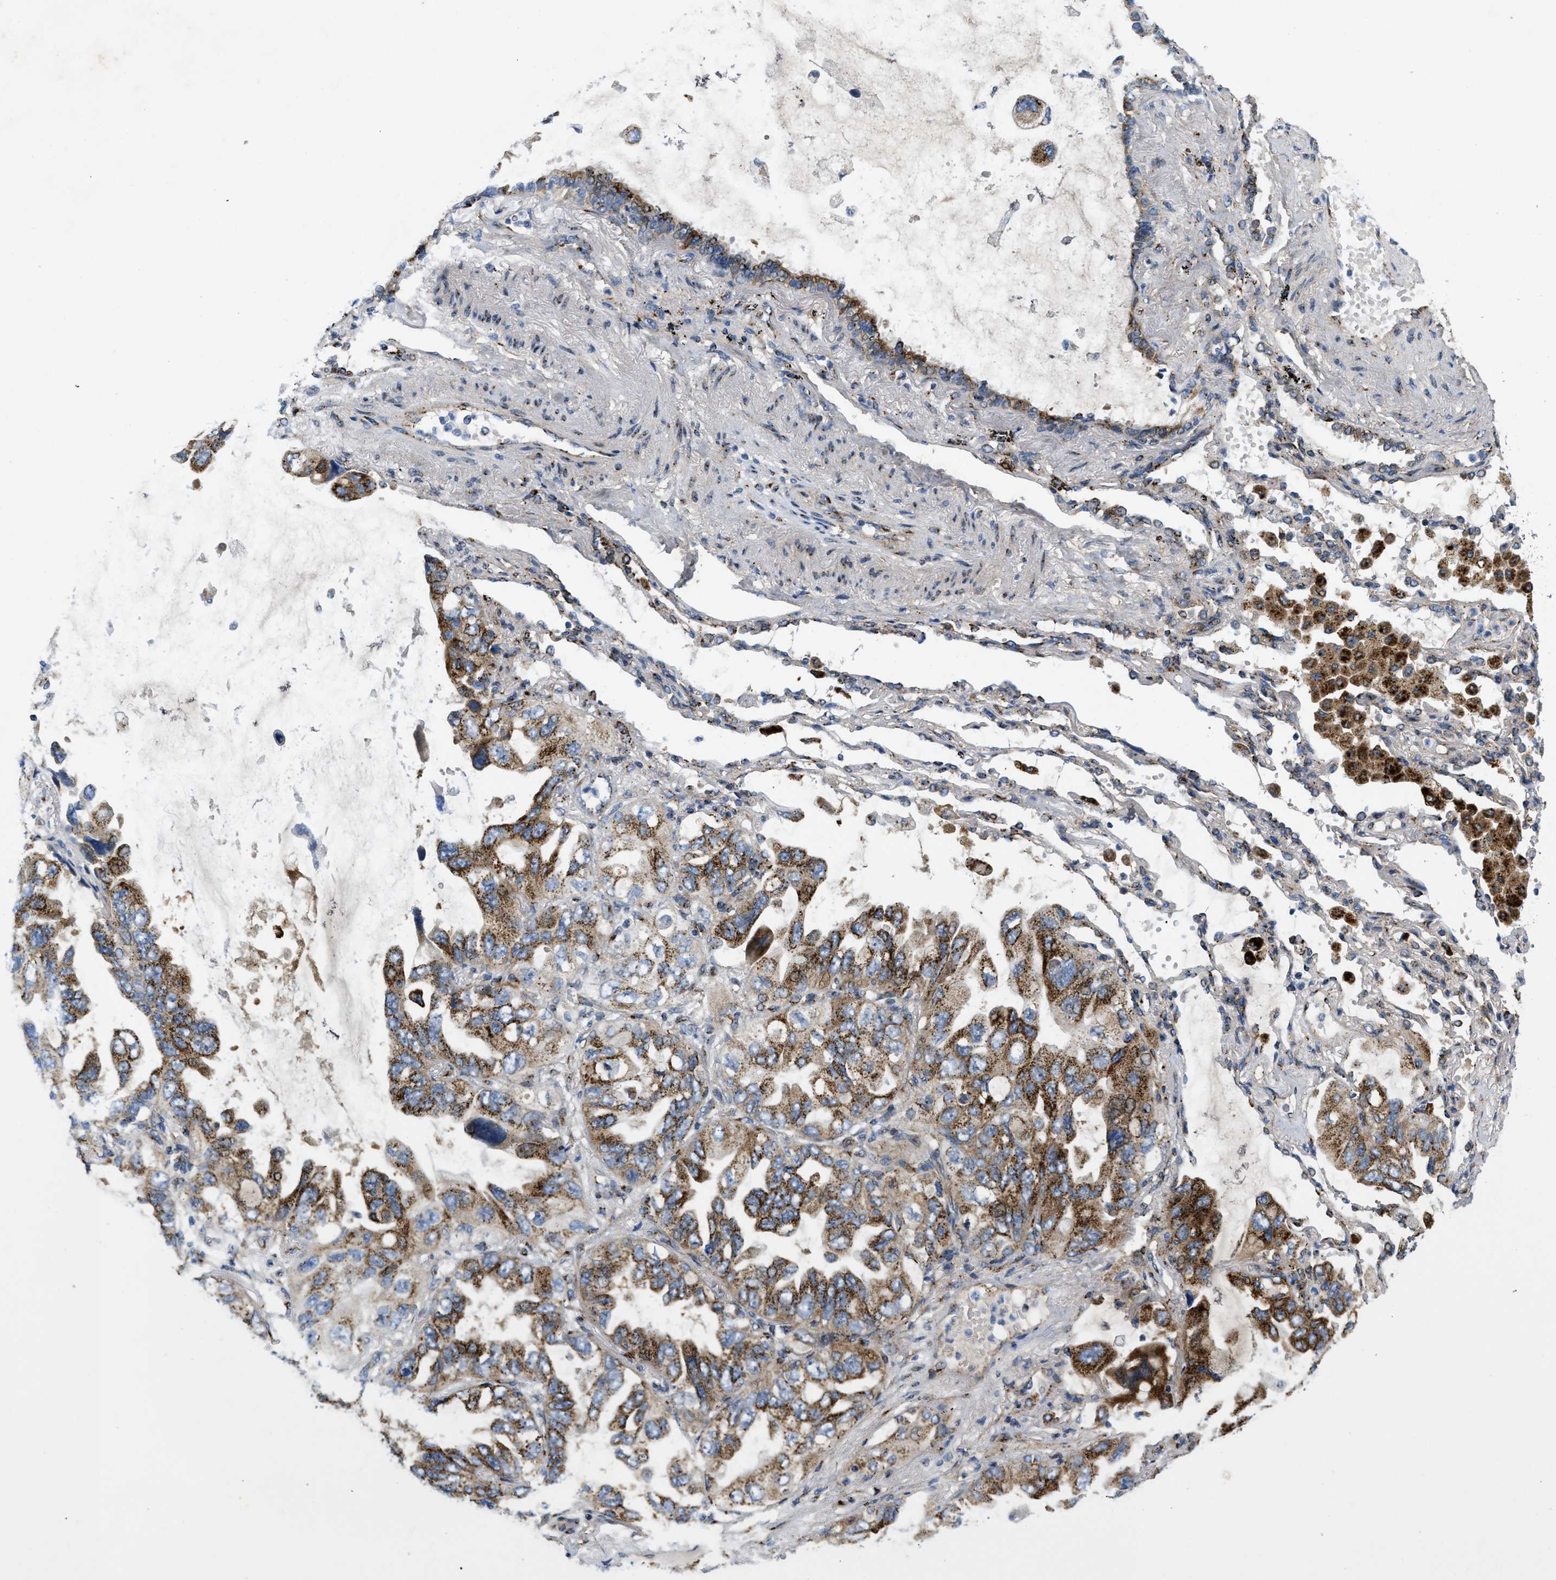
{"staining": {"intensity": "strong", "quantity": ">75%", "location": "cytoplasmic/membranous"}, "tissue": "lung cancer", "cell_type": "Tumor cells", "image_type": "cancer", "snomed": [{"axis": "morphology", "description": "Squamous cell carcinoma, NOS"}, {"axis": "topography", "description": "Lung"}], "caption": "Protein analysis of lung squamous cell carcinoma tissue demonstrates strong cytoplasmic/membranous staining in about >75% of tumor cells. (Brightfield microscopy of DAB IHC at high magnification).", "gene": "ZNF70", "patient": {"sex": "female", "age": 73}}